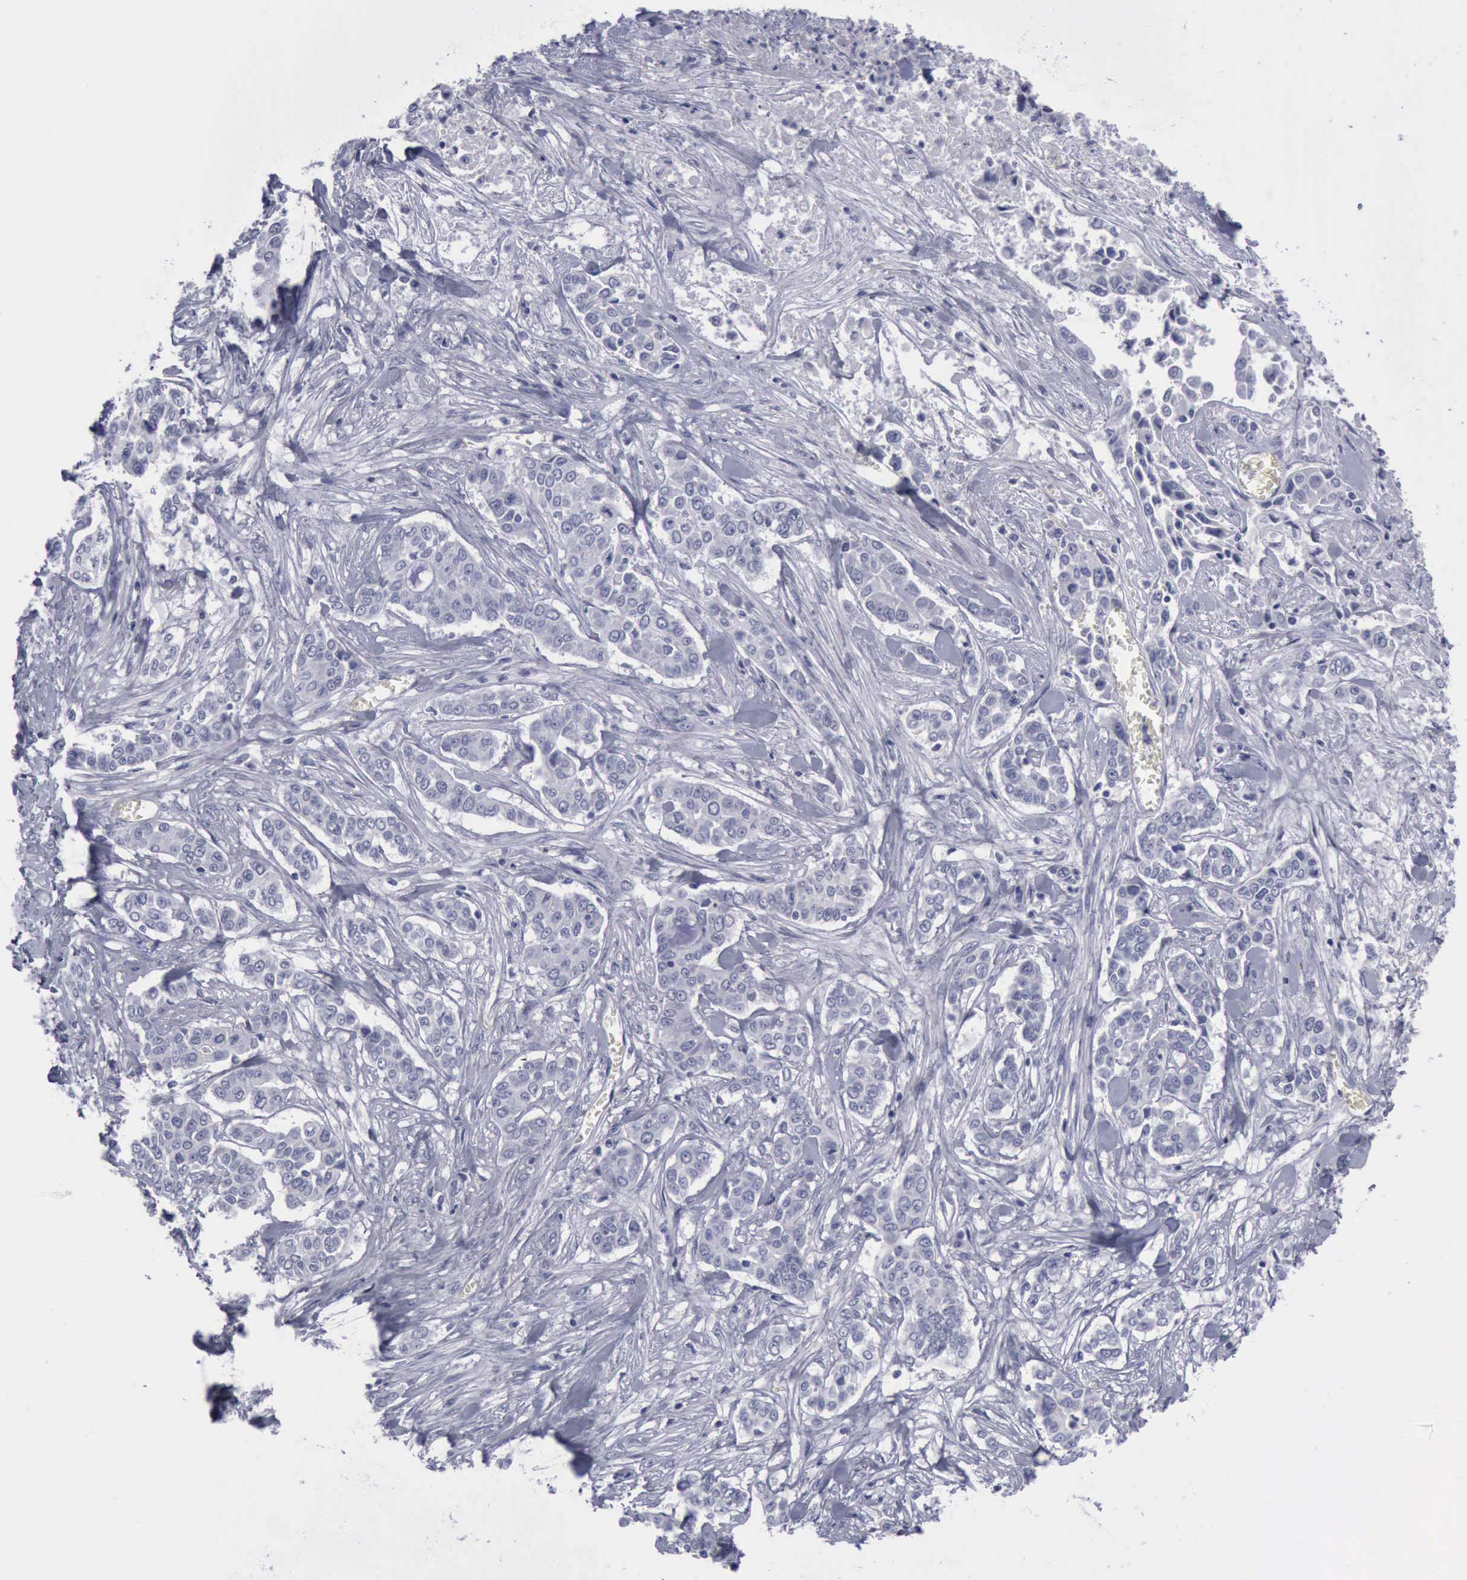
{"staining": {"intensity": "negative", "quantity": "none", "location": "none"}, "tissue": "pancreatic cancer", "cell_type": "Tumor cells", "image_type": "cancer", "snomed": [{"axis": "morphology", "description": "Adenocarcinoma, NOS"}, {"axis": "topography", "description": "Pancreas"}], "caption": "Human pancreatic adenocarcinoma stained for a protein using immunohistochemistry (IHC) exhibits no staining in tumor cells.", "gene": "KRT13", "patient": {"sex": "female", "age": 52}}